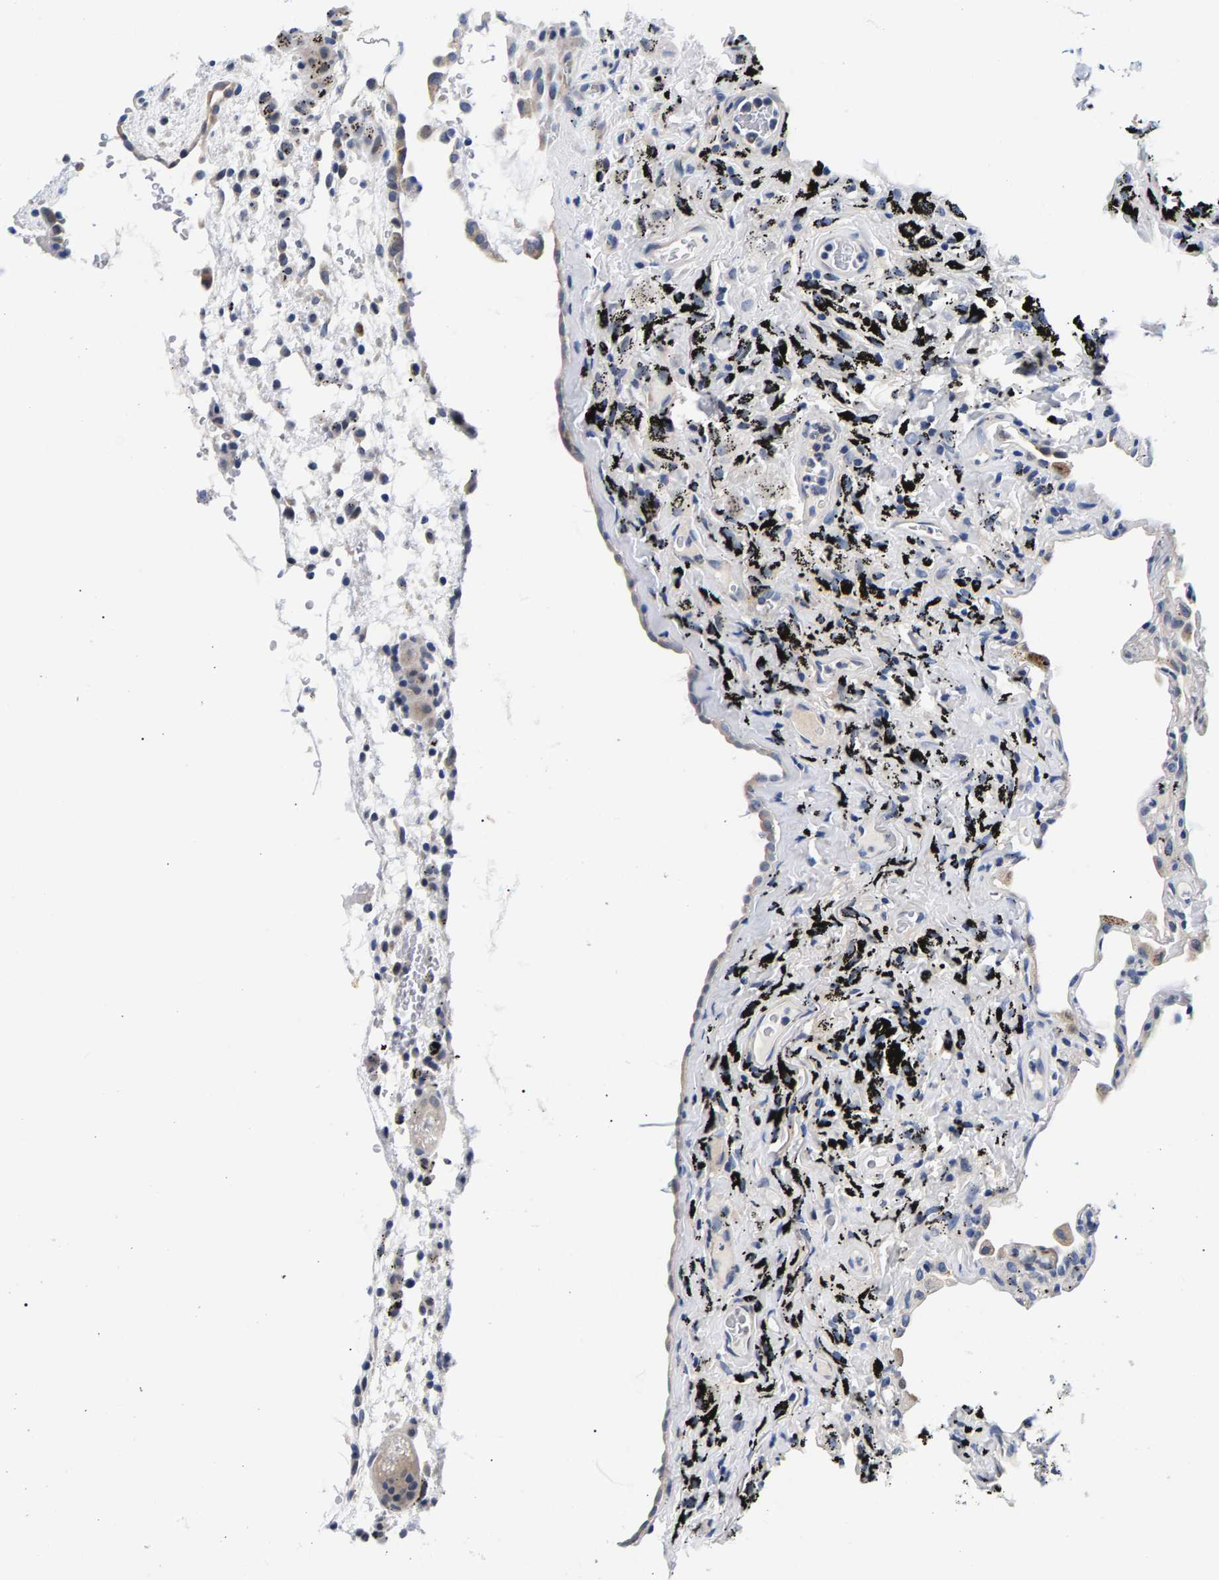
{"staining": {"intensity": "negative", "quantity": "none", "location": "none"}, "tissue": "lung", "cell_type": "Alveolar cells", "image_type": "normal", "snomed": [{"axis": "morphology", "description": "Normal tissue, NOS"}, {"axis": "topography", "description": "Lung"}], "caption": "Immunohistochemistry (IHC) of benign lung reveals no staining in alveolar cells.", "gene": "P2RY4", "patient": {"sex": "male", "age": 59}}